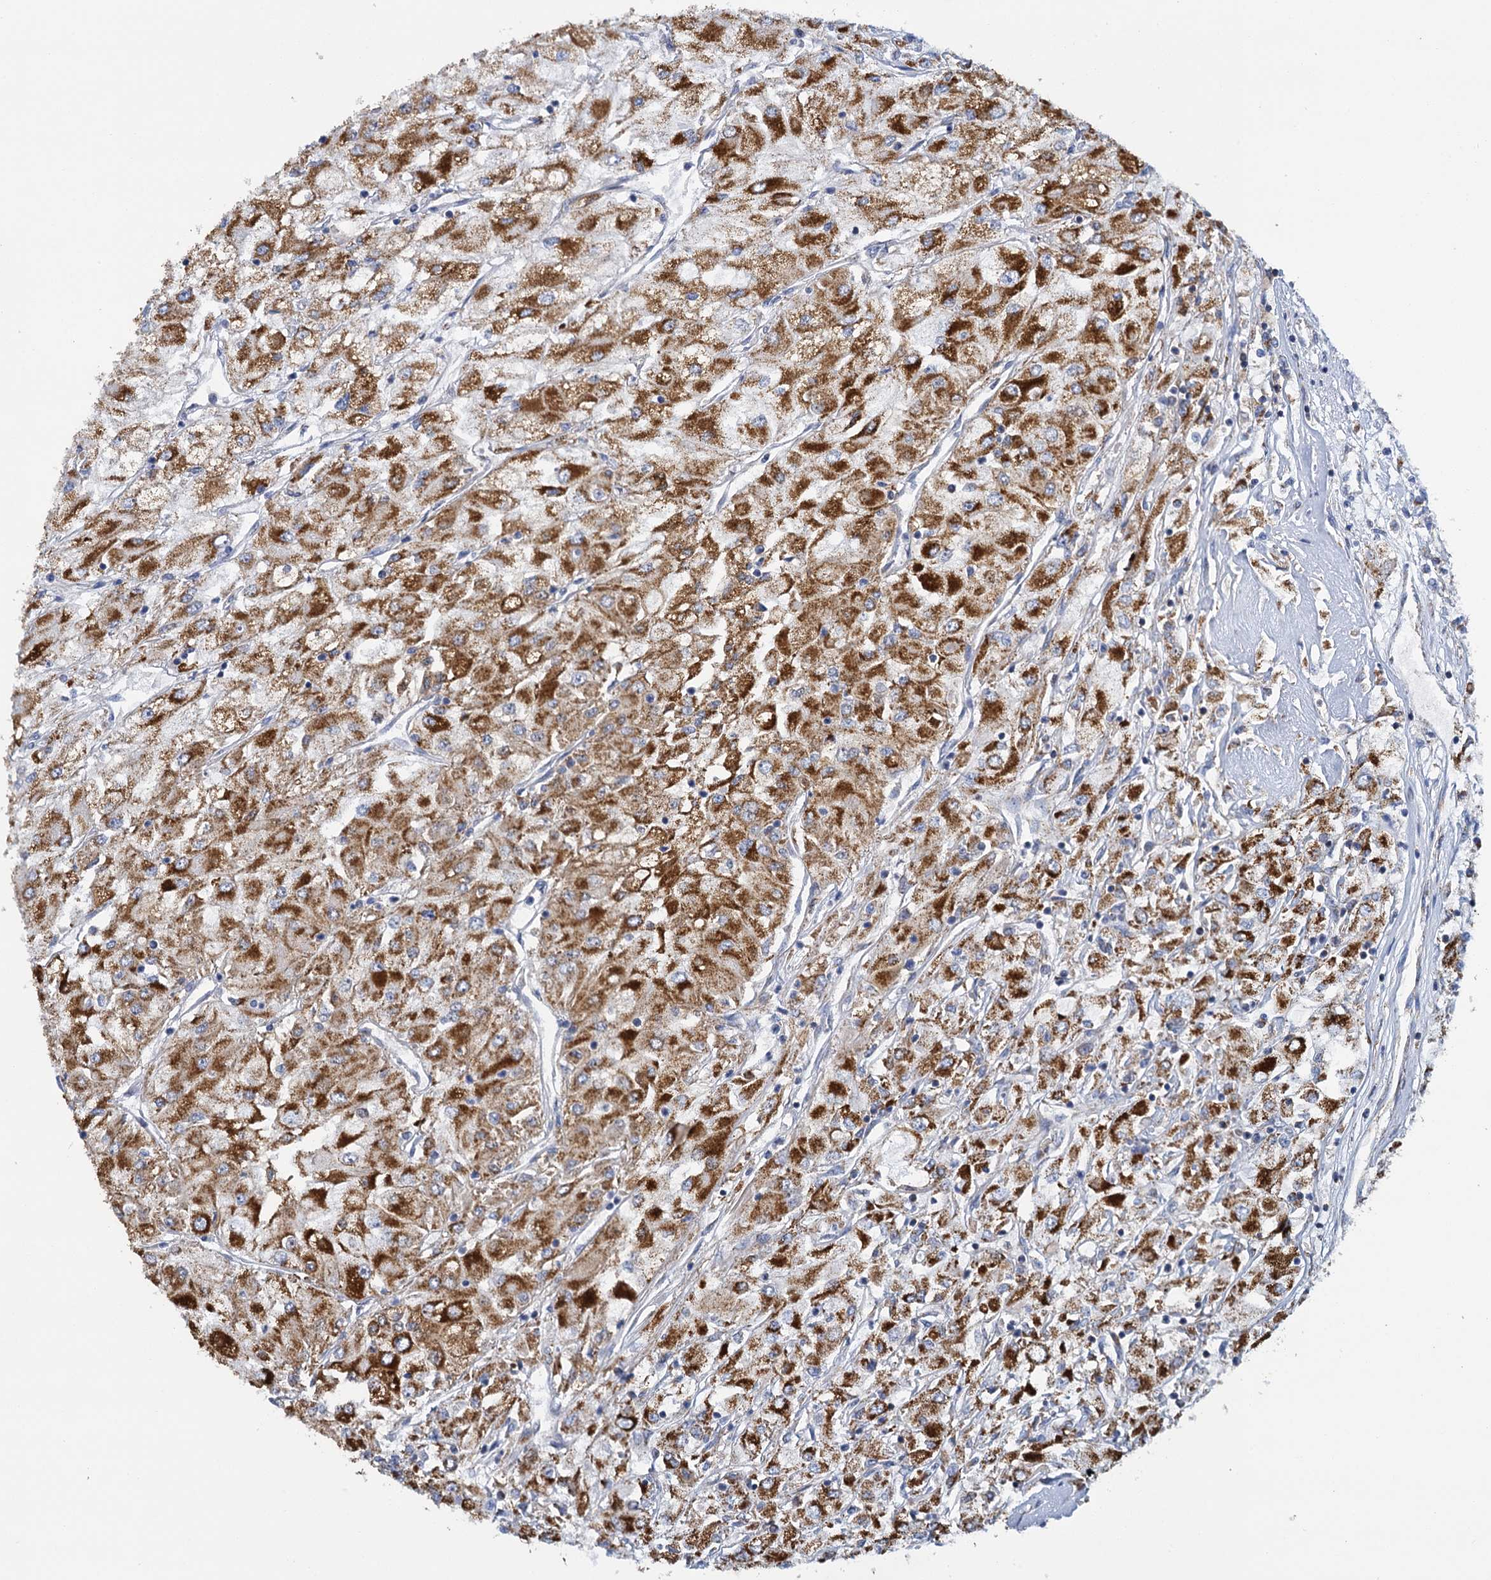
{"staining": {"intensity": "moderate", "quantity": "25%-75%", "location": "cytoplasmic/membranous"}, "tissue": "renal cancer", "cell_type": "Tumor cells", "image_type": "cancer", "snomed": [{"axis": "morphology", "description": "Adenocarcinoma, NOS"}, {"axis": "topography", "description": "Kidney"}], "caption": "Immunohistochemistry (IHC) micrograph of neoplastic tissue: renal cancer (adenocarcinoma) stained using IHC exhibits medium levels of moderate protein expression localized specifically in the cytoplasmic/membranous of tumor cells, appearing as a cytoplasmic/membranous brown color.", "gene": "CCP110", "patient": {"sex": "male", "age": 80}}